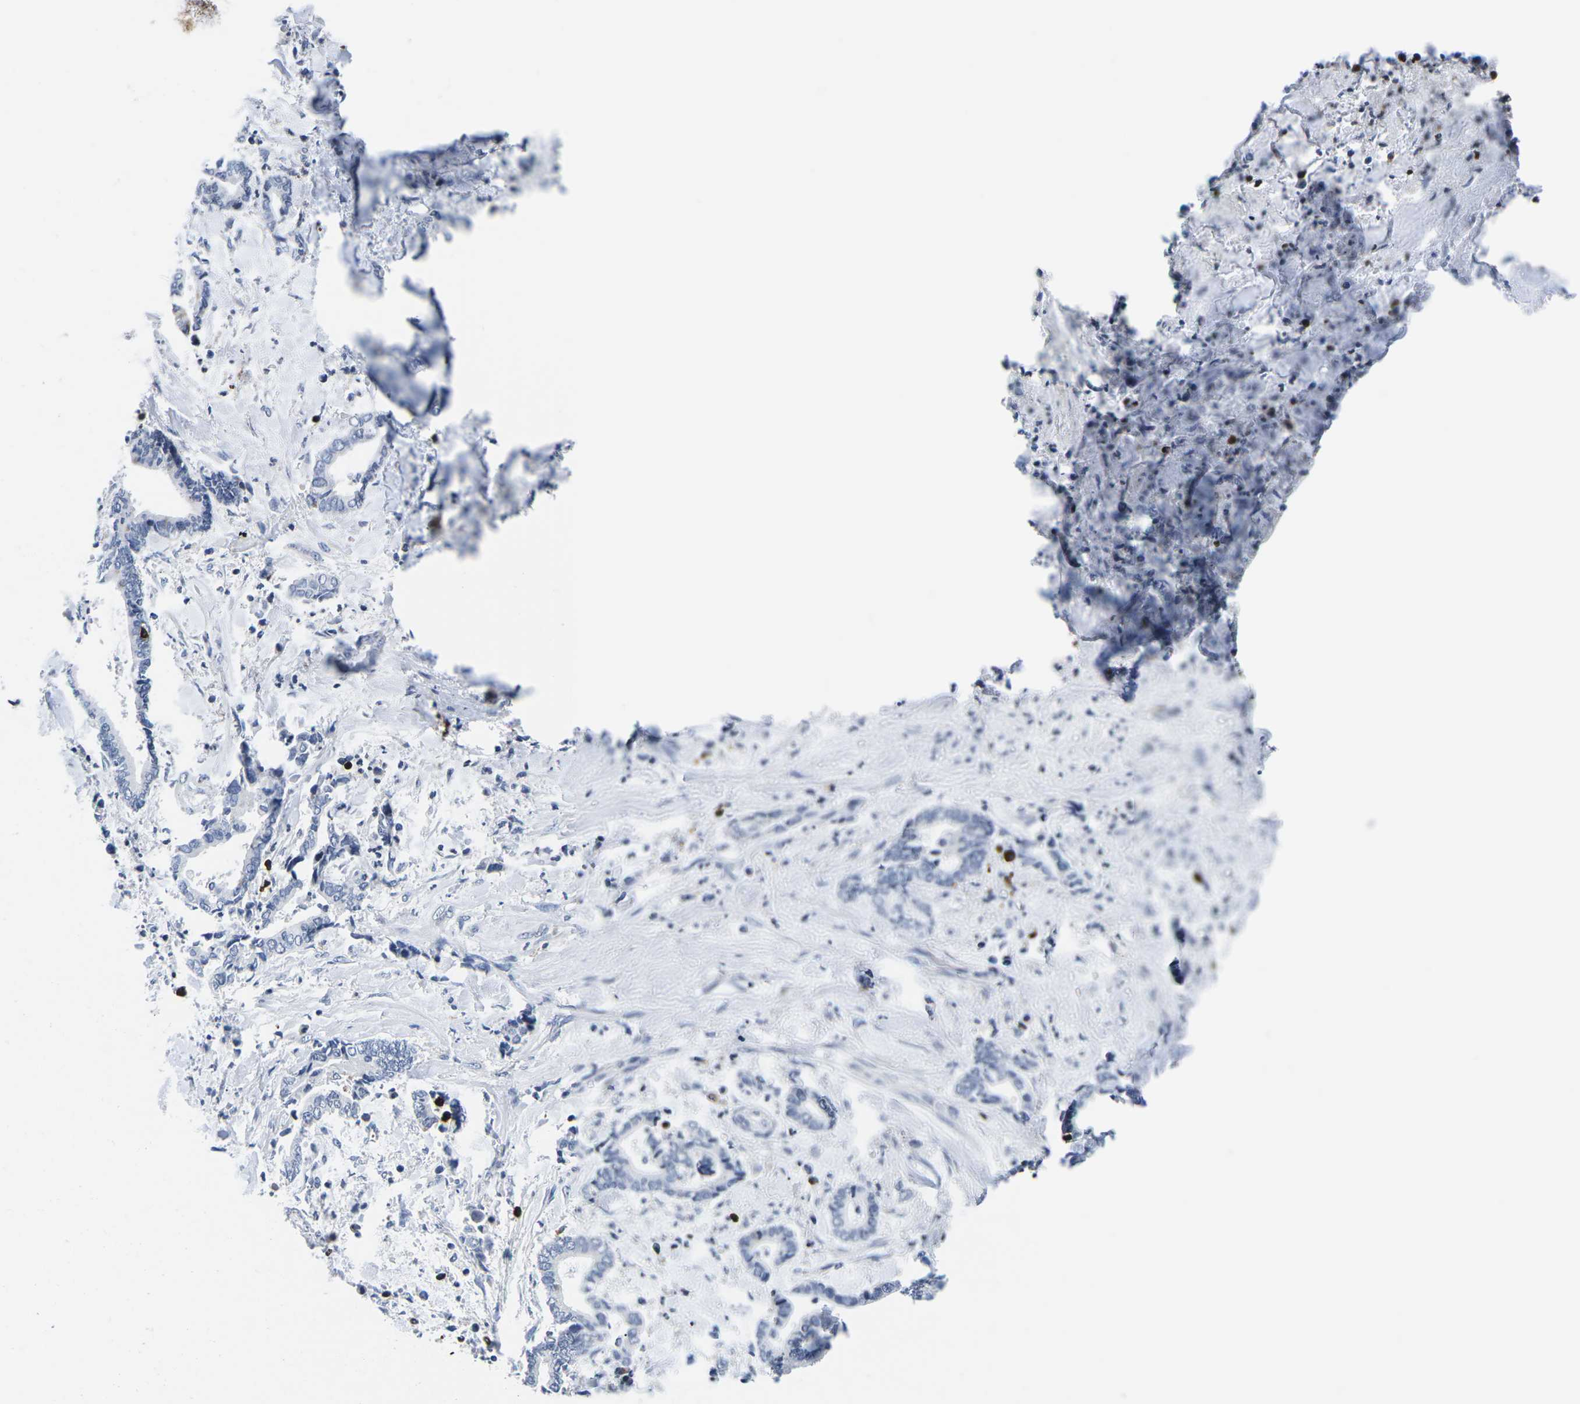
{"staining": {"intensity": "negative", "quantity": "none", "location": "none"}, "tissue": "cervical cancer", "cell_type": "Tumor cells", "image_type": "cancer", "snomed": [{"axis": "morphology", "description": "Adenocarcinoma, NOS"}, {"axis": "topography", "description": "Cervix"}], "caption": "Immunohistochemistry of adenocarcinoma (cervical) reveals no staining in tumor cells.", "gene": "CTSW", "patient": {"sex": "female", "age": 44}}